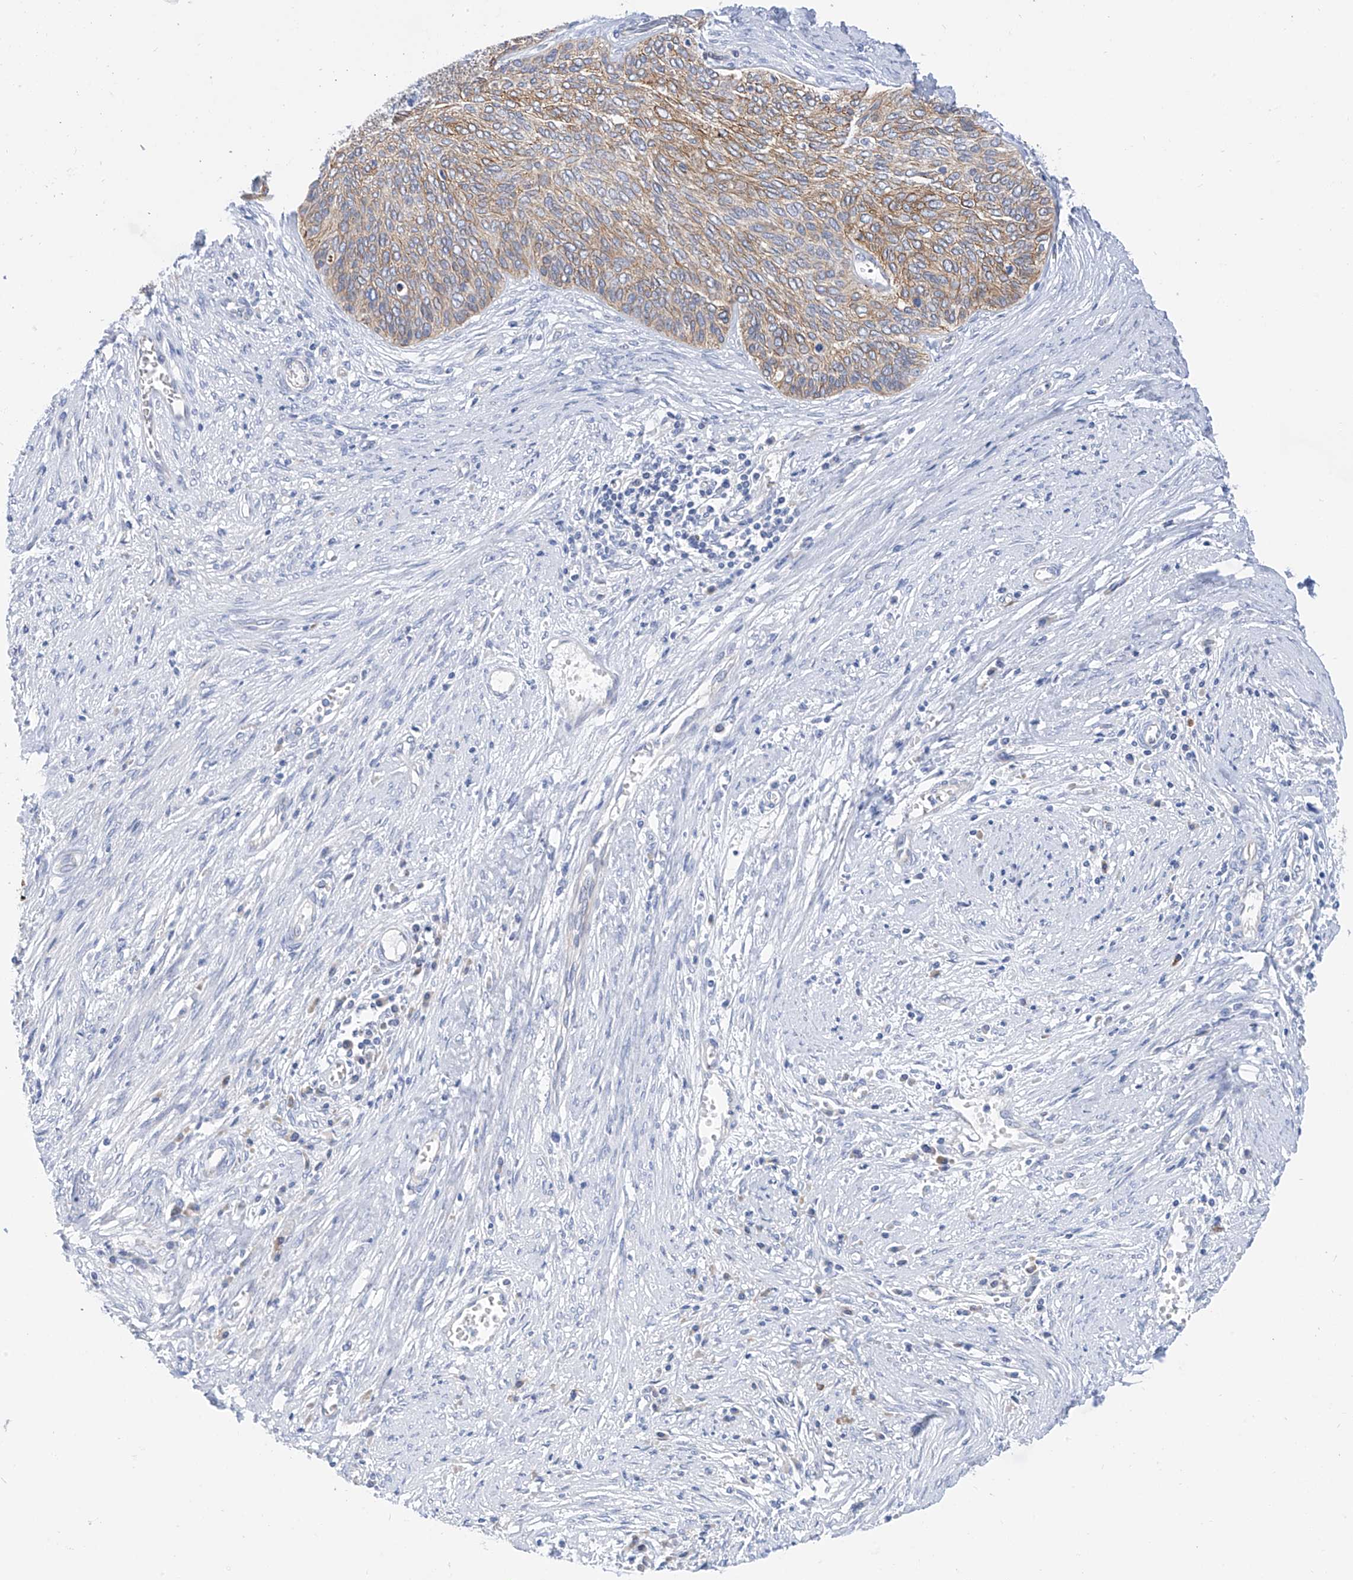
{"staining": {"intensity": "moderate", "quantity": "25%-75%", "location": "cytoplasmic/membranous"}, "tissue": "cervical cancer", "cell_type": "Tumor cells", "image_type": "cancer", "snomed": [{"axis": "morphology", "description": "Squamous cell carcinoma, NOS"}, {"axis": "topography", "description": "Cervix"}], "caption": "Protein staining reveals moderate cytoplasmic/membranous expression in about 25%-75% of tumor cells in cervical cancer.", "gene": "PIK3C2B", "patient": {"sex": "female", "age": 55}}